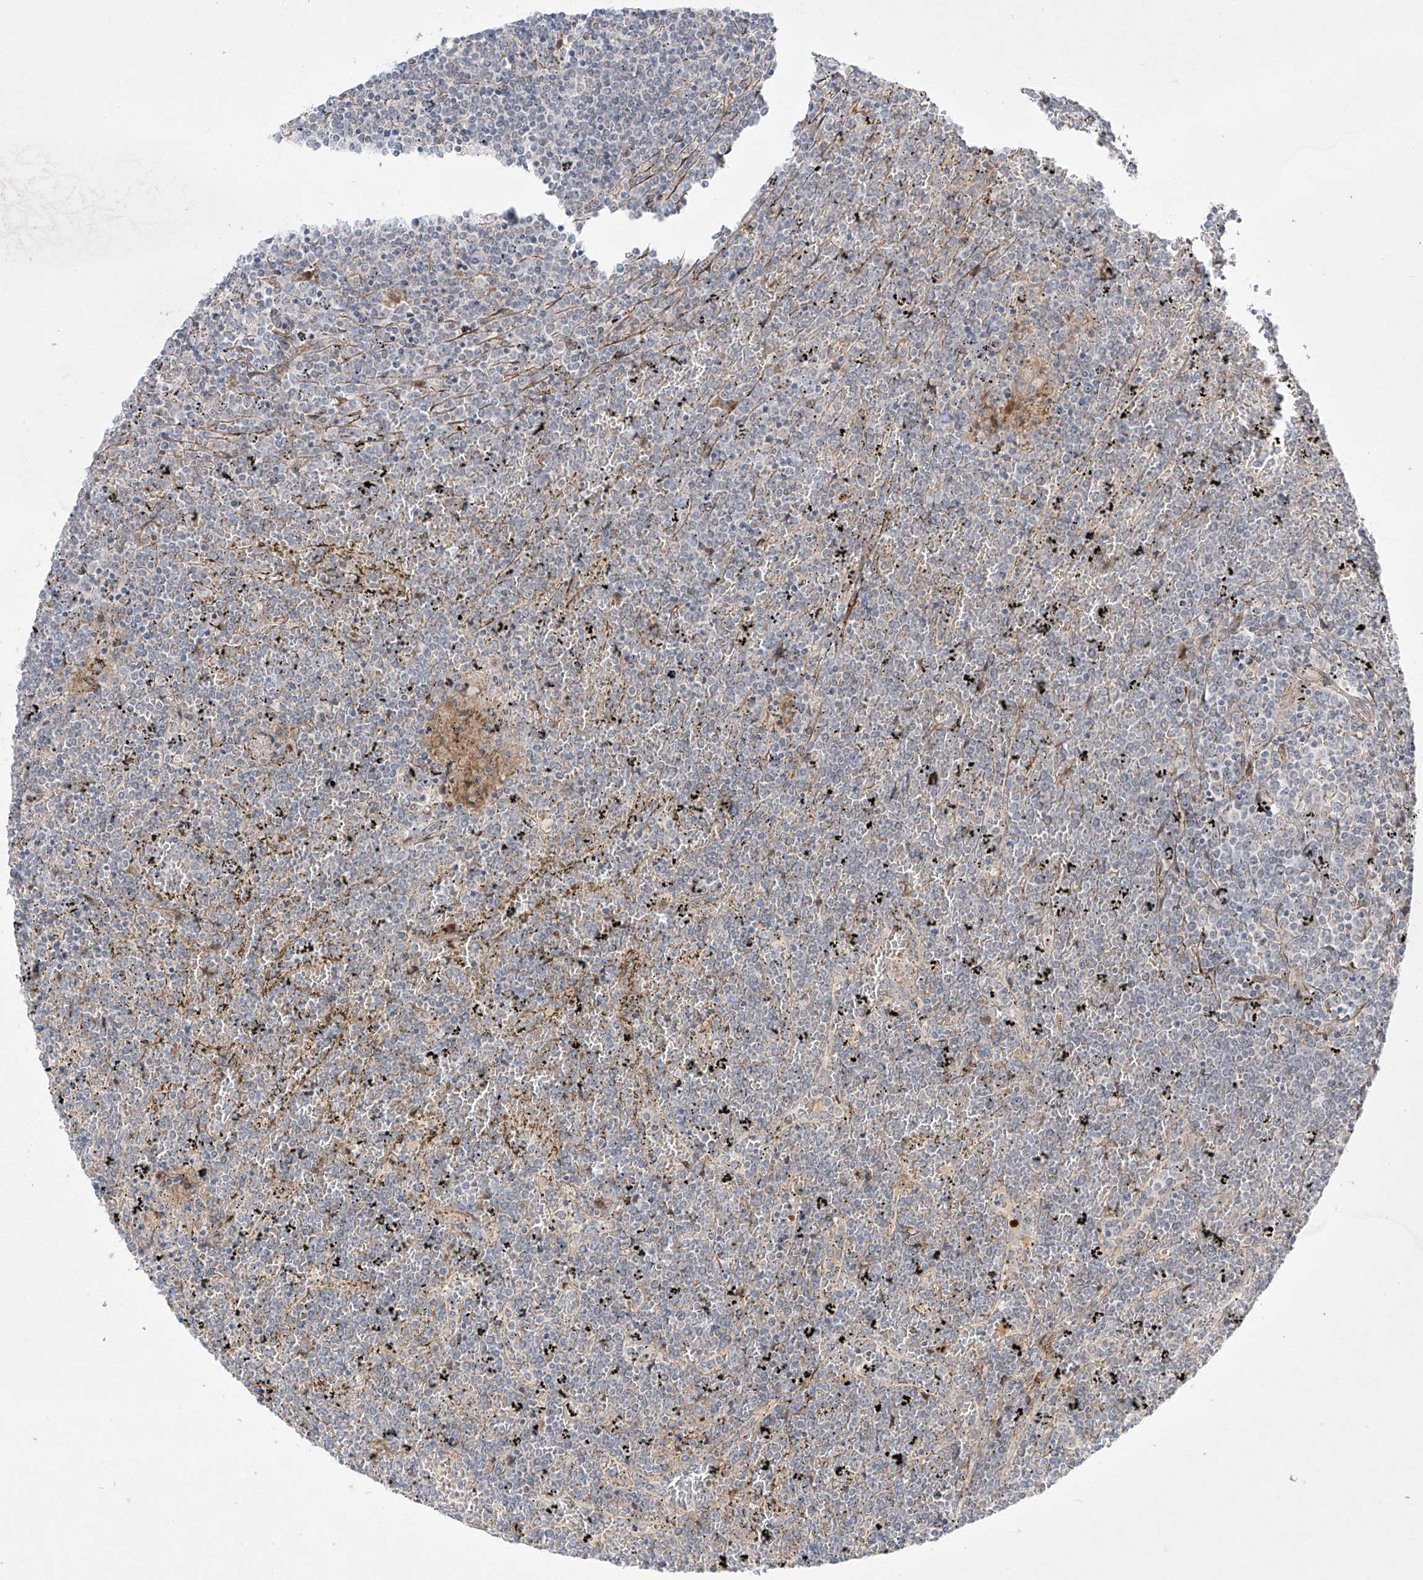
{"staining": {"intensity": "negative", "quantity": "none", "location": "none"}, "tissue": "lymphoma", "cell_type": "Tumor cells", "image_type": "cancer", "snomed": [{"axis": "morphology", "description": "Malignant lymphoma, non-Hodgkin's type, Low grade"}, {"axis": "topography", "description": "Spleen"}], "caption": "Tumor cells are negative for protein expression in human lymphoma. The staining is performed using DAB (3,3'-diaminobenzidine) brown chromogen with nuclei counter-stained in using hematoxylin.", "gene": "KDM1B", "patient": {"sex": "female", "age": 19}}